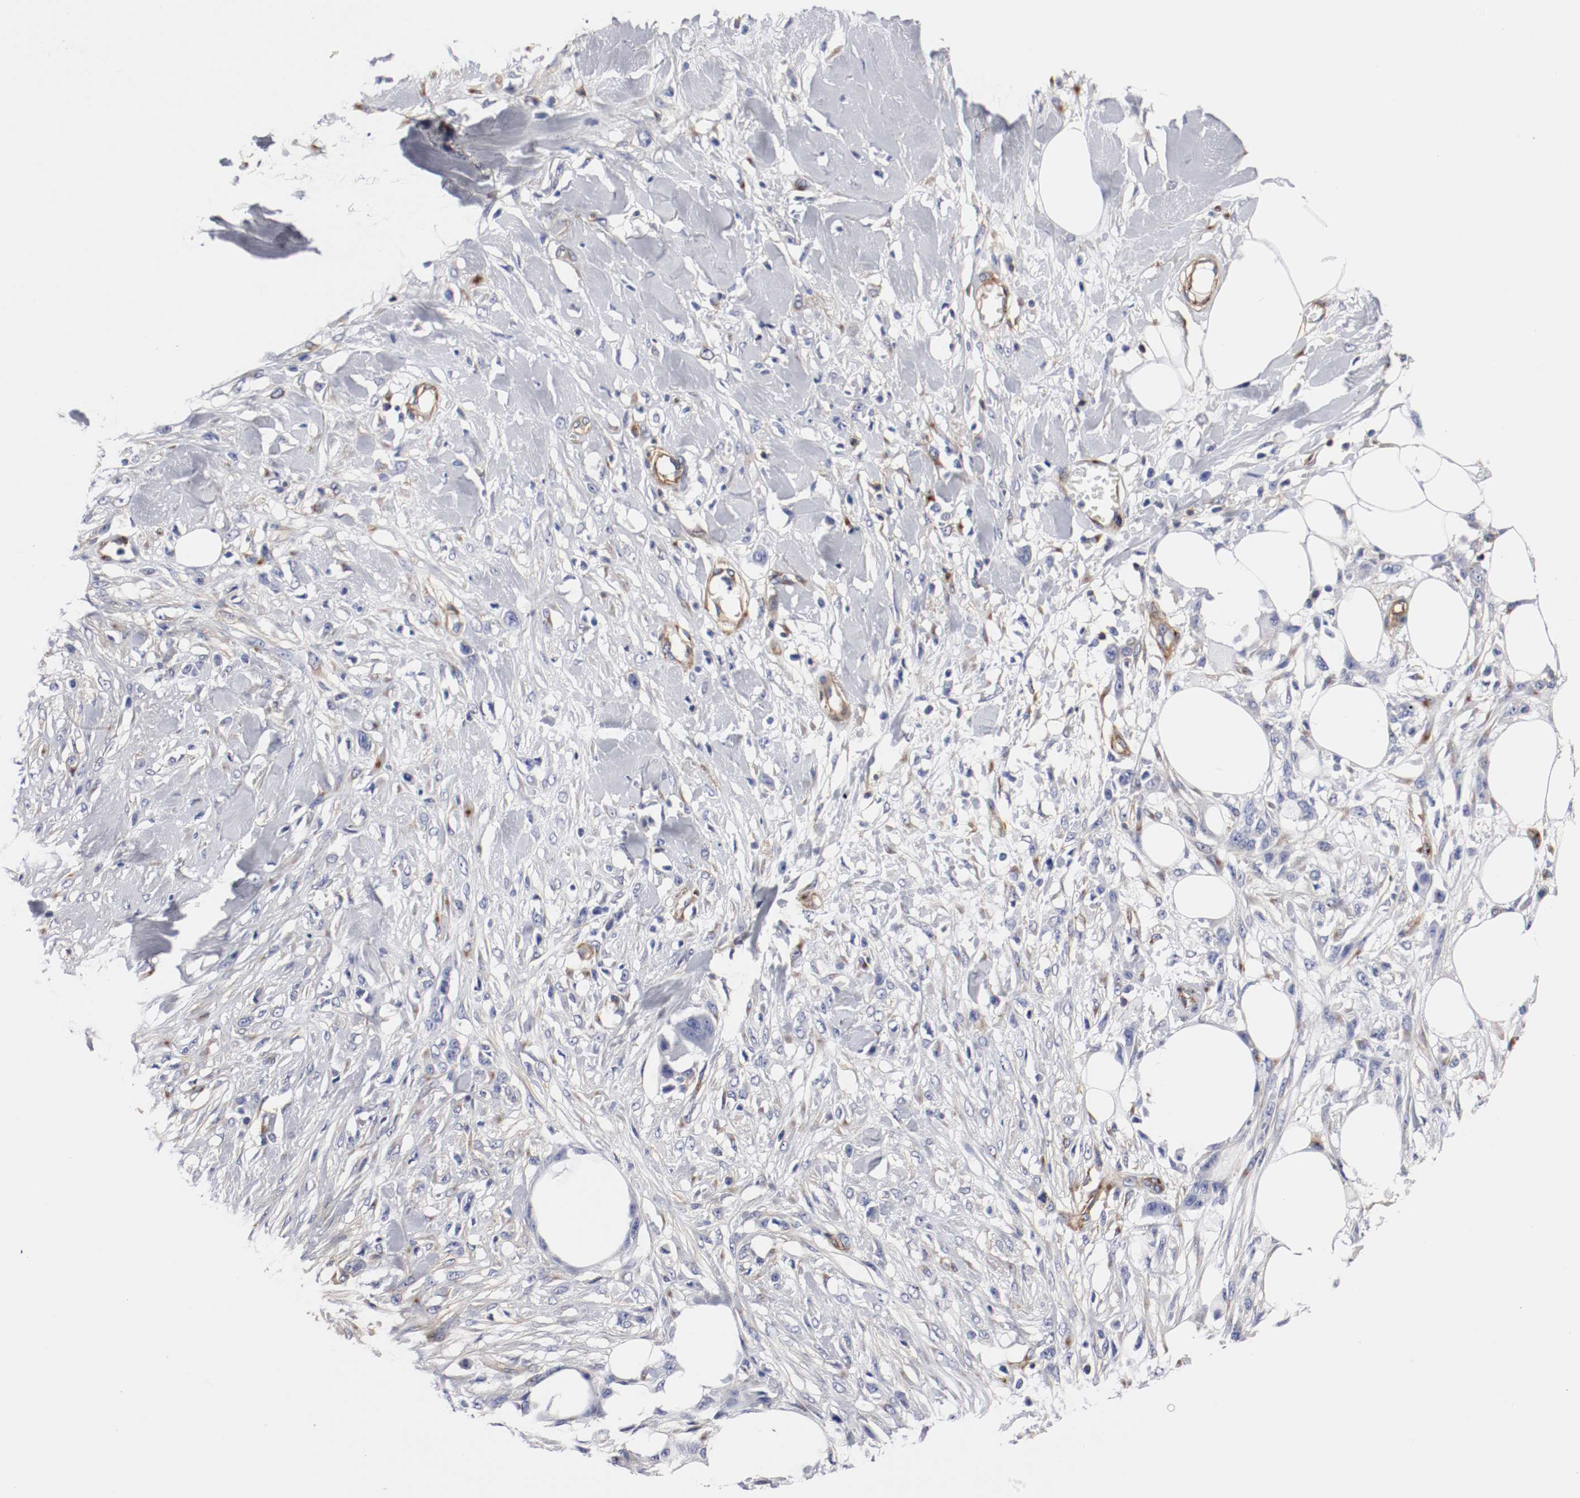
{"staining": {"intensity": "negative", "quantity": "none", "location": "none"}, "tissue": "skin cancer", "cell_type": "Tumor cells", "image_type": "cancer", "snomed": [{"axis": "morphology", "description": "Normal tissue, NOS"}, {"axis": "morphology", "description": "Squamous cell carcinoma, NOS"}, {"axis": "topography", "description": "Skin"}], "caption": "Skin cancer was stained to show a protein in brown. There is no significant staining in tumor cells.", "gene": "IFITM1", "patient": {"sex": "female", "age": 59}}